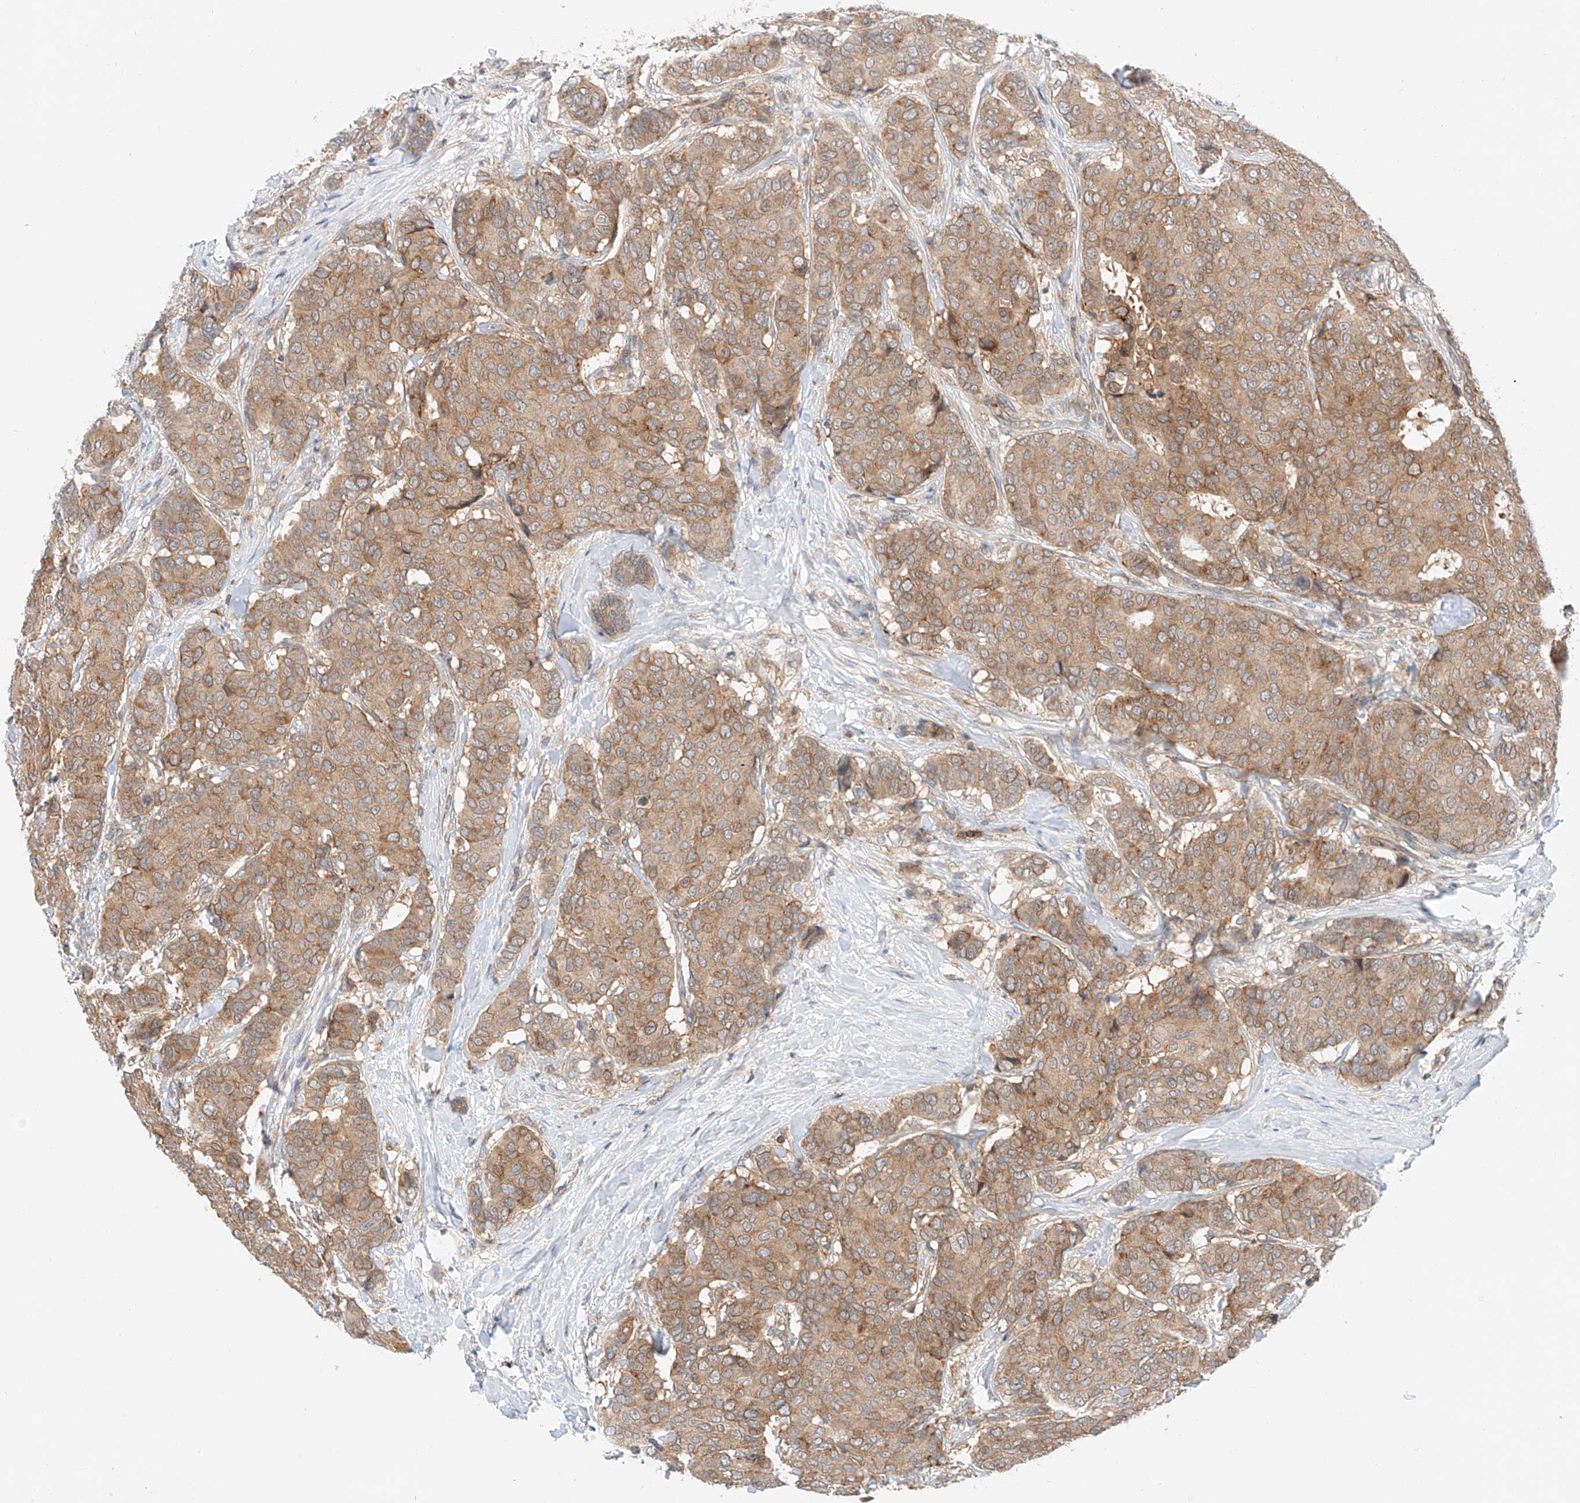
{"staining": {"intensity": "moderate", "quantity": ">75%", "location": "cytoplasmic/membranous"}, "tissue": "breast cancer", "cell_type": "Tumor cells", "image_type": "cancer", "snomed": [{"axis": "morphology", "description": "Duct carcinoma"}, {"axis": "topography", "description": "Breast"}], "caption": "High-power microscopy captured an immunohistochemistry (IHC) photomicrograph of breast cancer, revealing moderate cytoplasmic/membranous positivity in approximately >75% of tumor cells.", "gene": "MFN2", "patient": {"sex": "female", "age": 75}}